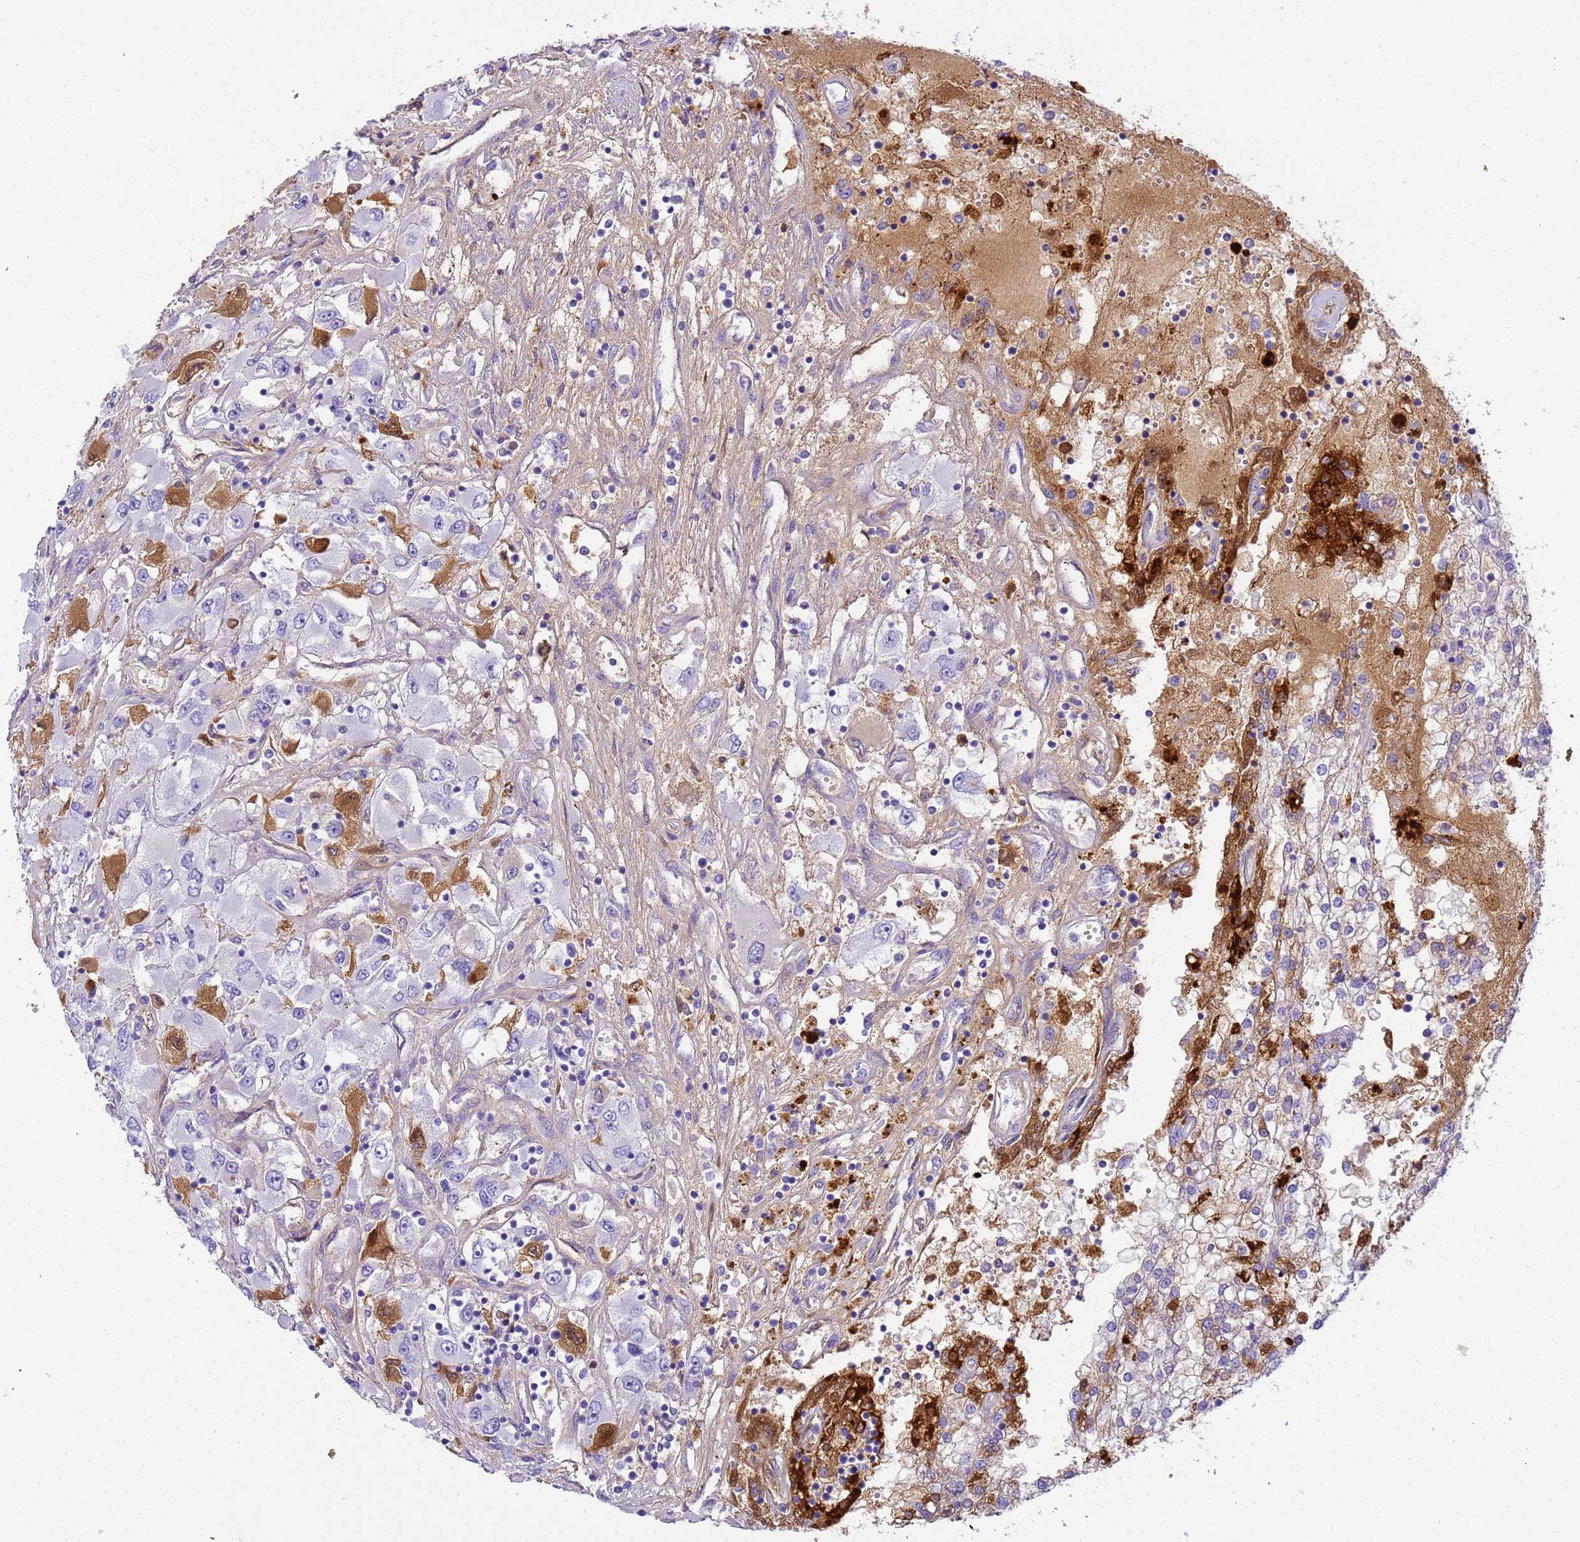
{"staining": {"intensity": "negative", "quantity": "none", "location": "none"}, "tissue": "renal cancer", "cell_type": "Tumor cells", "image_type": "cancer", "snomed": [{"axis": "morphology", "description": "Adenocarcinoma, NOS"}, {"axis": "topography", "description": "Kidney"}], "caption": "Immunohistochemical staining of human renal adenocarcinoma exhibits no significant expression in tumor cells. Brightfield microscopy of immunohistochemistry (IHC) stained with DAB (brown) and hematoxylin (blue), captured at high magnification.", "gene": "CFHR2", "patient": {"sex": "female", "age": 52}}